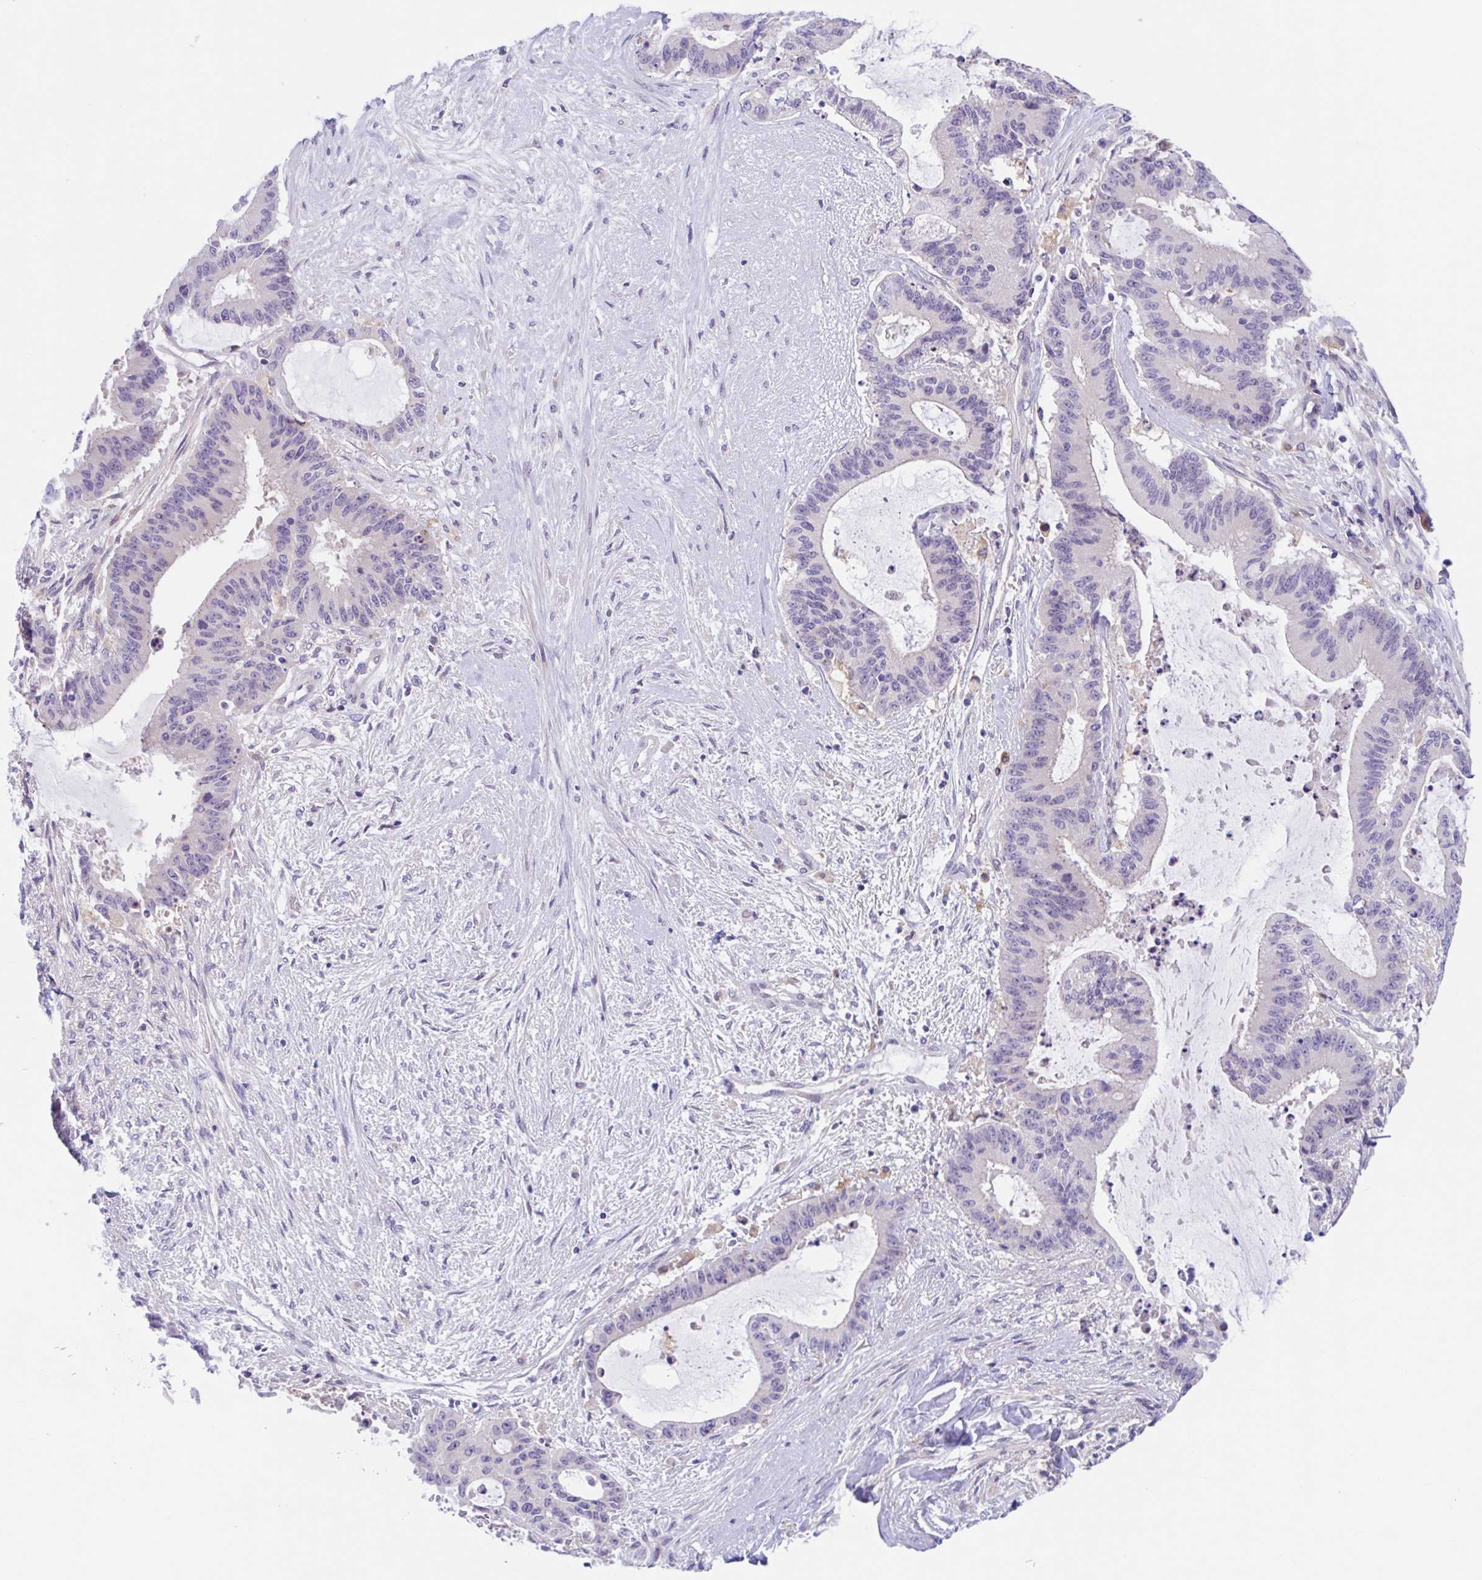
{"staining": {"intensity": "negative", "quantity": "none", "location": "none"}, "tissue": "liver cancer", "cell_type": "Tumor cells", "image_type": "cancer", "snomed": [{"axis": "morphology", "description": "Normal tissue, NOS"}, {"axis": "morphology", "description": "Cholangiocarcinoma"}, {"axis": "topography", "description": "Liver"}, {"axis": "topography", "description": "Peripheral nerve tissue"}], "caption": "Immunohistochemistry histopathology image of liver cholangiocarcinoma stained for a protein (brown), which displays no staining in tumor cells.", "gene": "TMEM86A", "patient": {"sex": "female", "age": 73}}